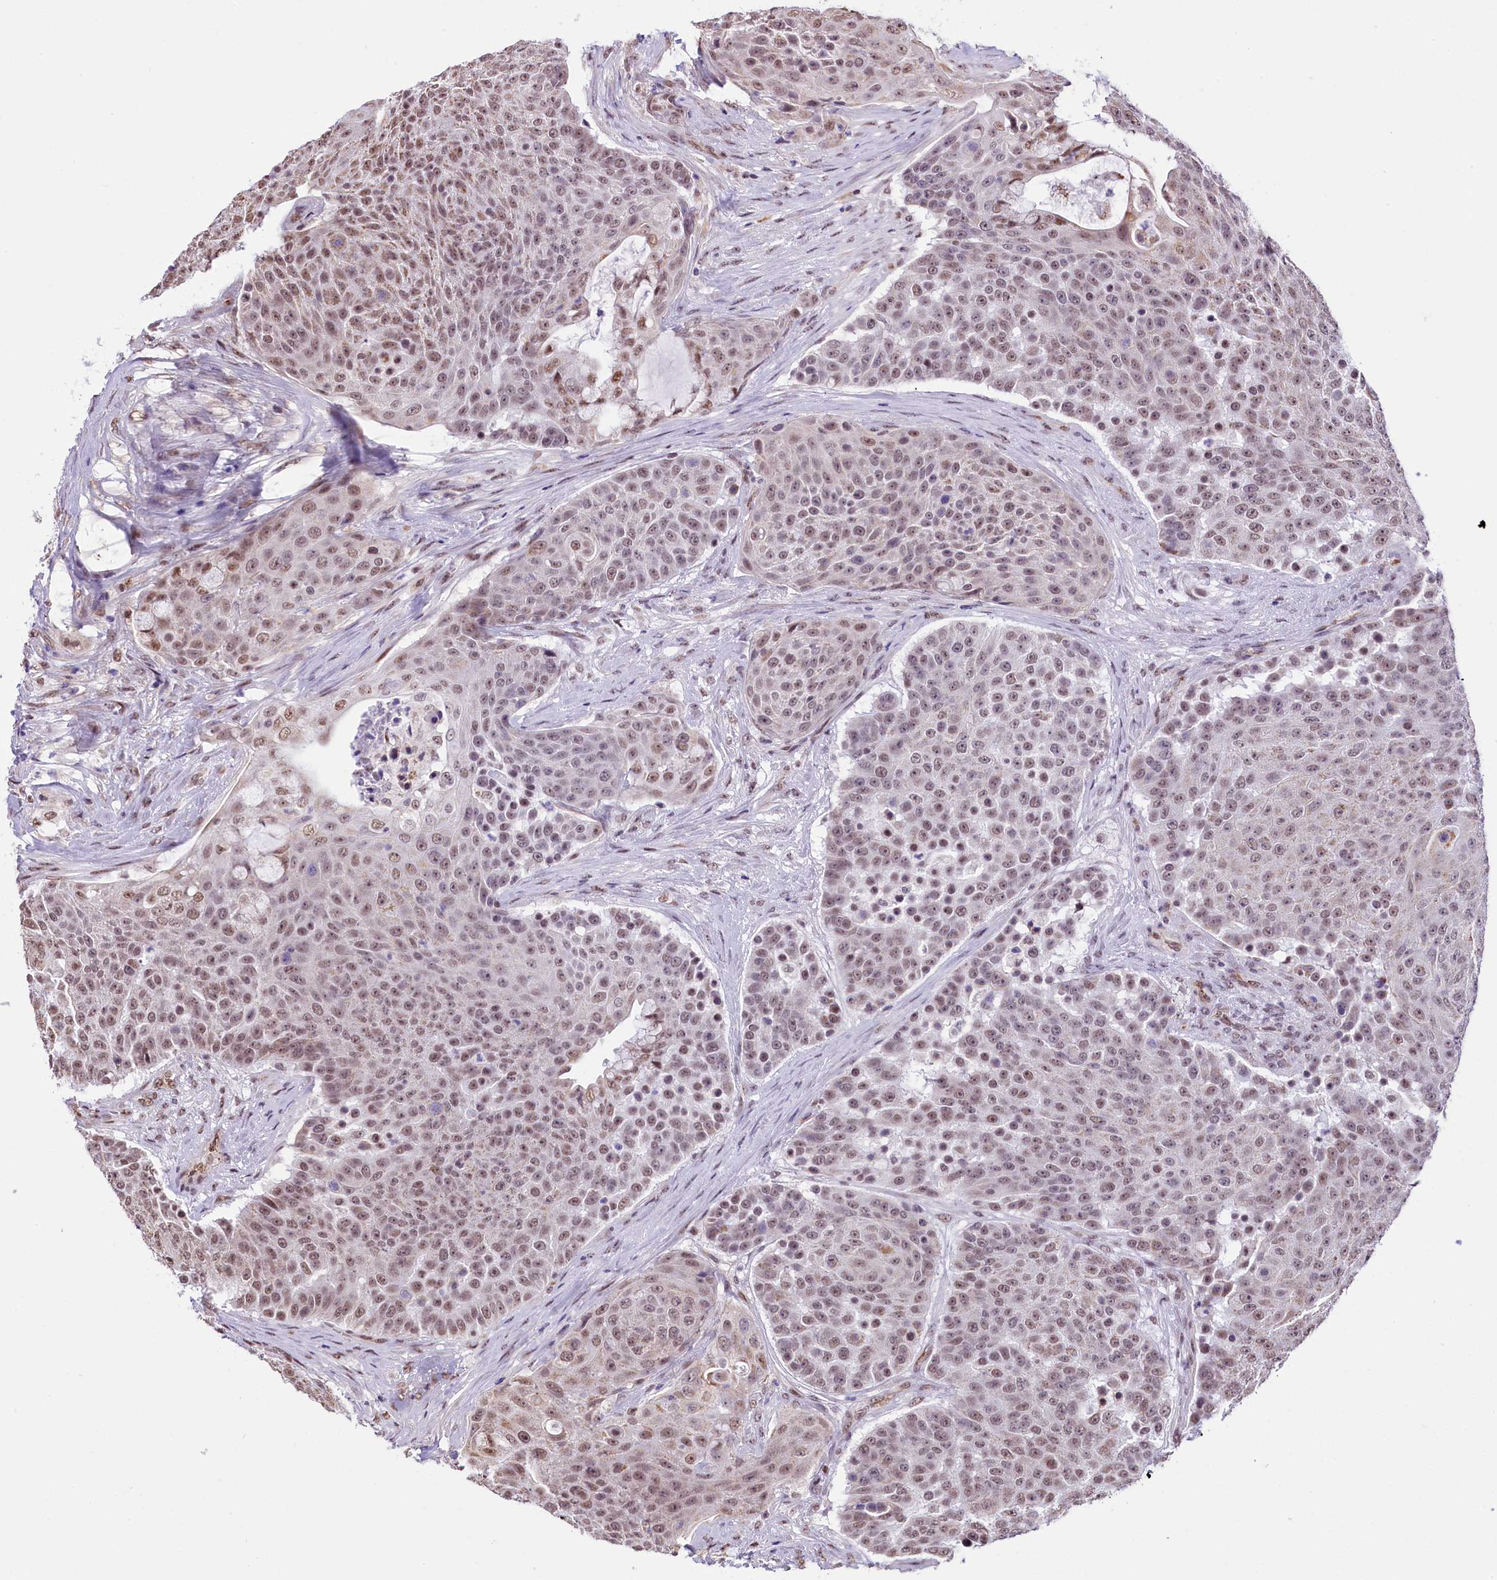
{"staining": {"intensity": "weak", "quantity": "25%-75%", "location": "nuclear"}, "tissue": "urothelial cancer", "cell_type": "Tumor cells", "image_type": "cancer", "snomed": [{"axis": "morphology", "description": "Urothelial carcinoma, High grade"}, {"axis": "topography", "description": "Urinary bladder"}], "caption": "This photomicrograph exhibits urothelial cancer stained with immunohistochemistry to label a protein in brown. The nuclear of tumor cells show weak positivity for the protein. Nuclei are counter-stained blue.", "gene": "MRPL54", "patient": {"sex": "female", "age": 63}}